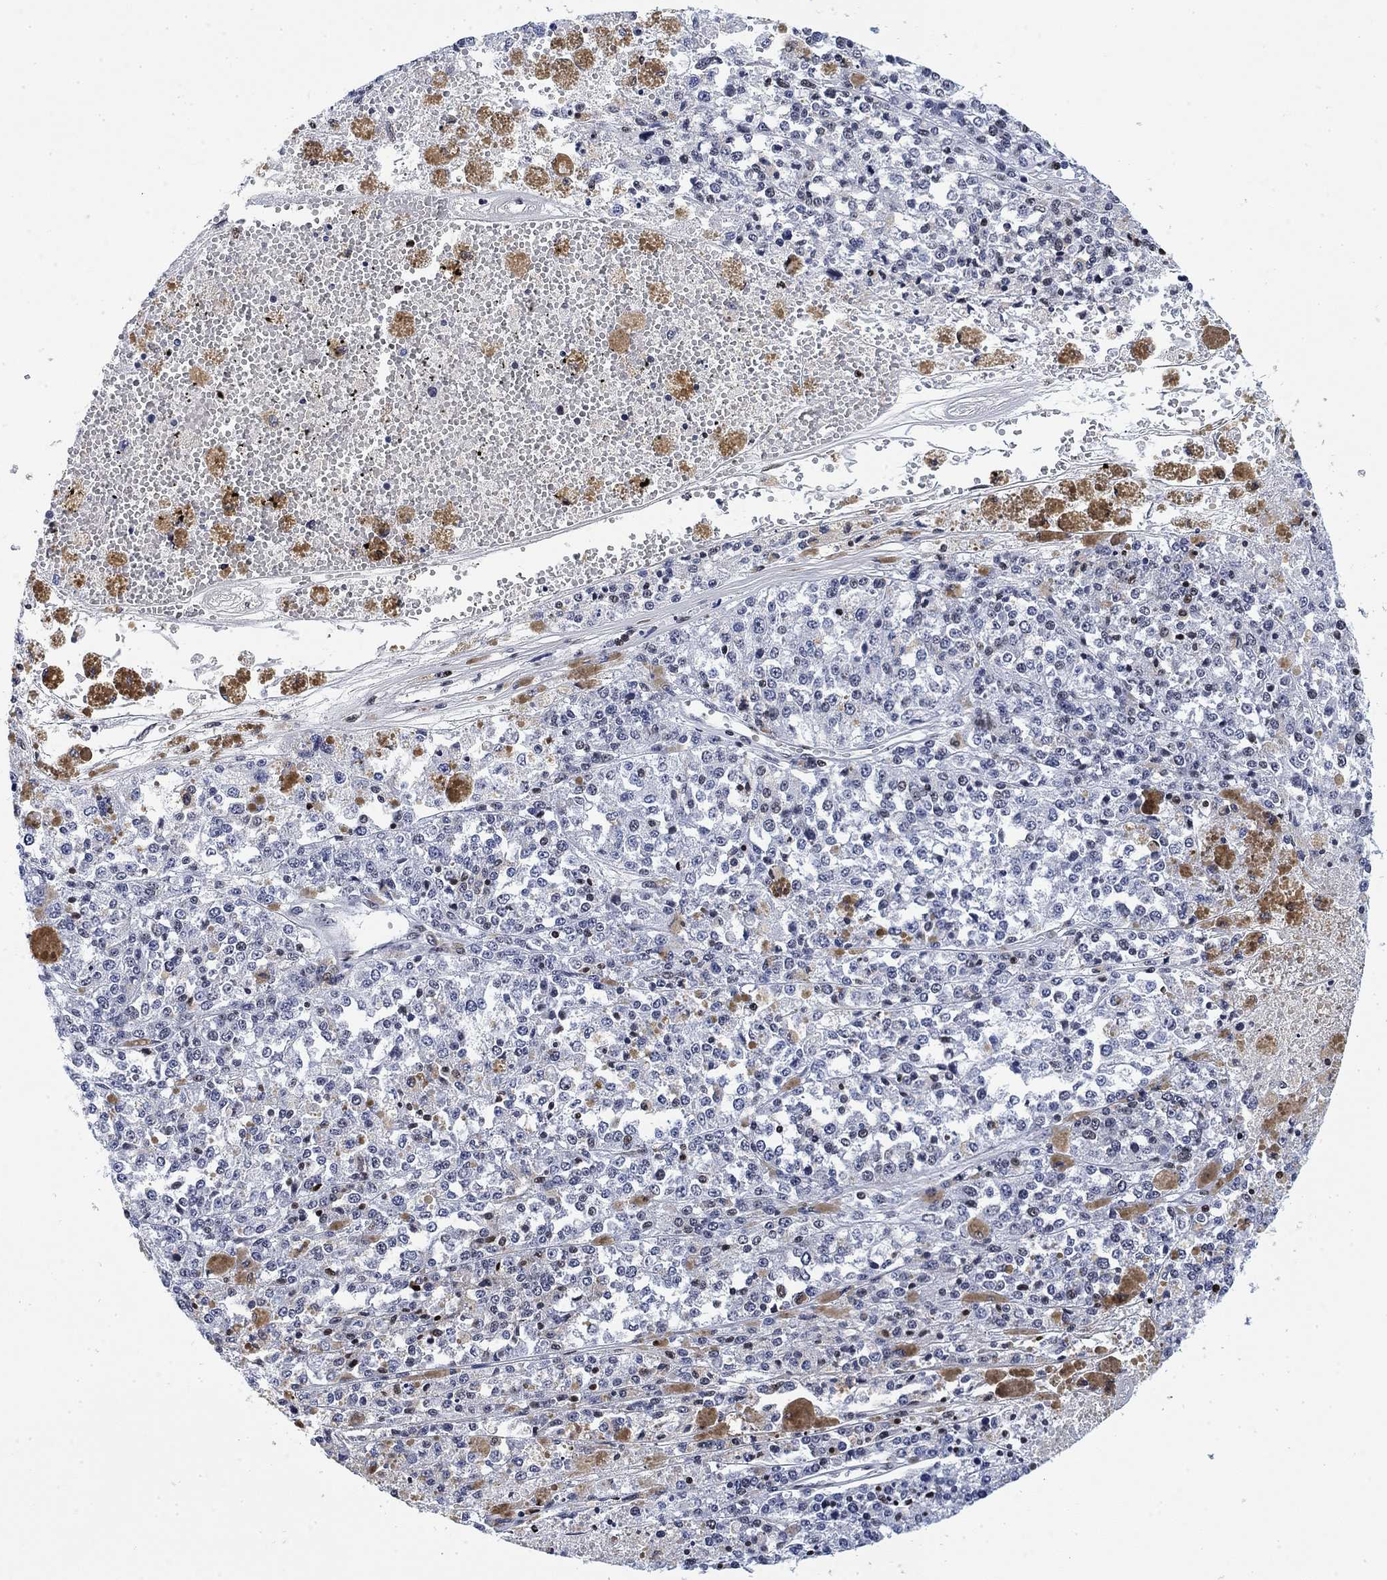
{"staining": {"intensity": "negative", "quantity": "none", "location": "none"}, "tissue": "melanoma", "cell_type": "Tumor cells", "image_type": "cancer", "snomed": [{"axis": "morphology", "description": "Malignant melanoma, Metastatic site"}, {"axis": "topography", "description": "Lymph node"}], "caption": "This is an IHC histopathology image of human malignant melanoma (metastatic site). There is no expression in tumor cells.", "gene": "H1-10", "patient": {"sex": "female", "age": 64}}